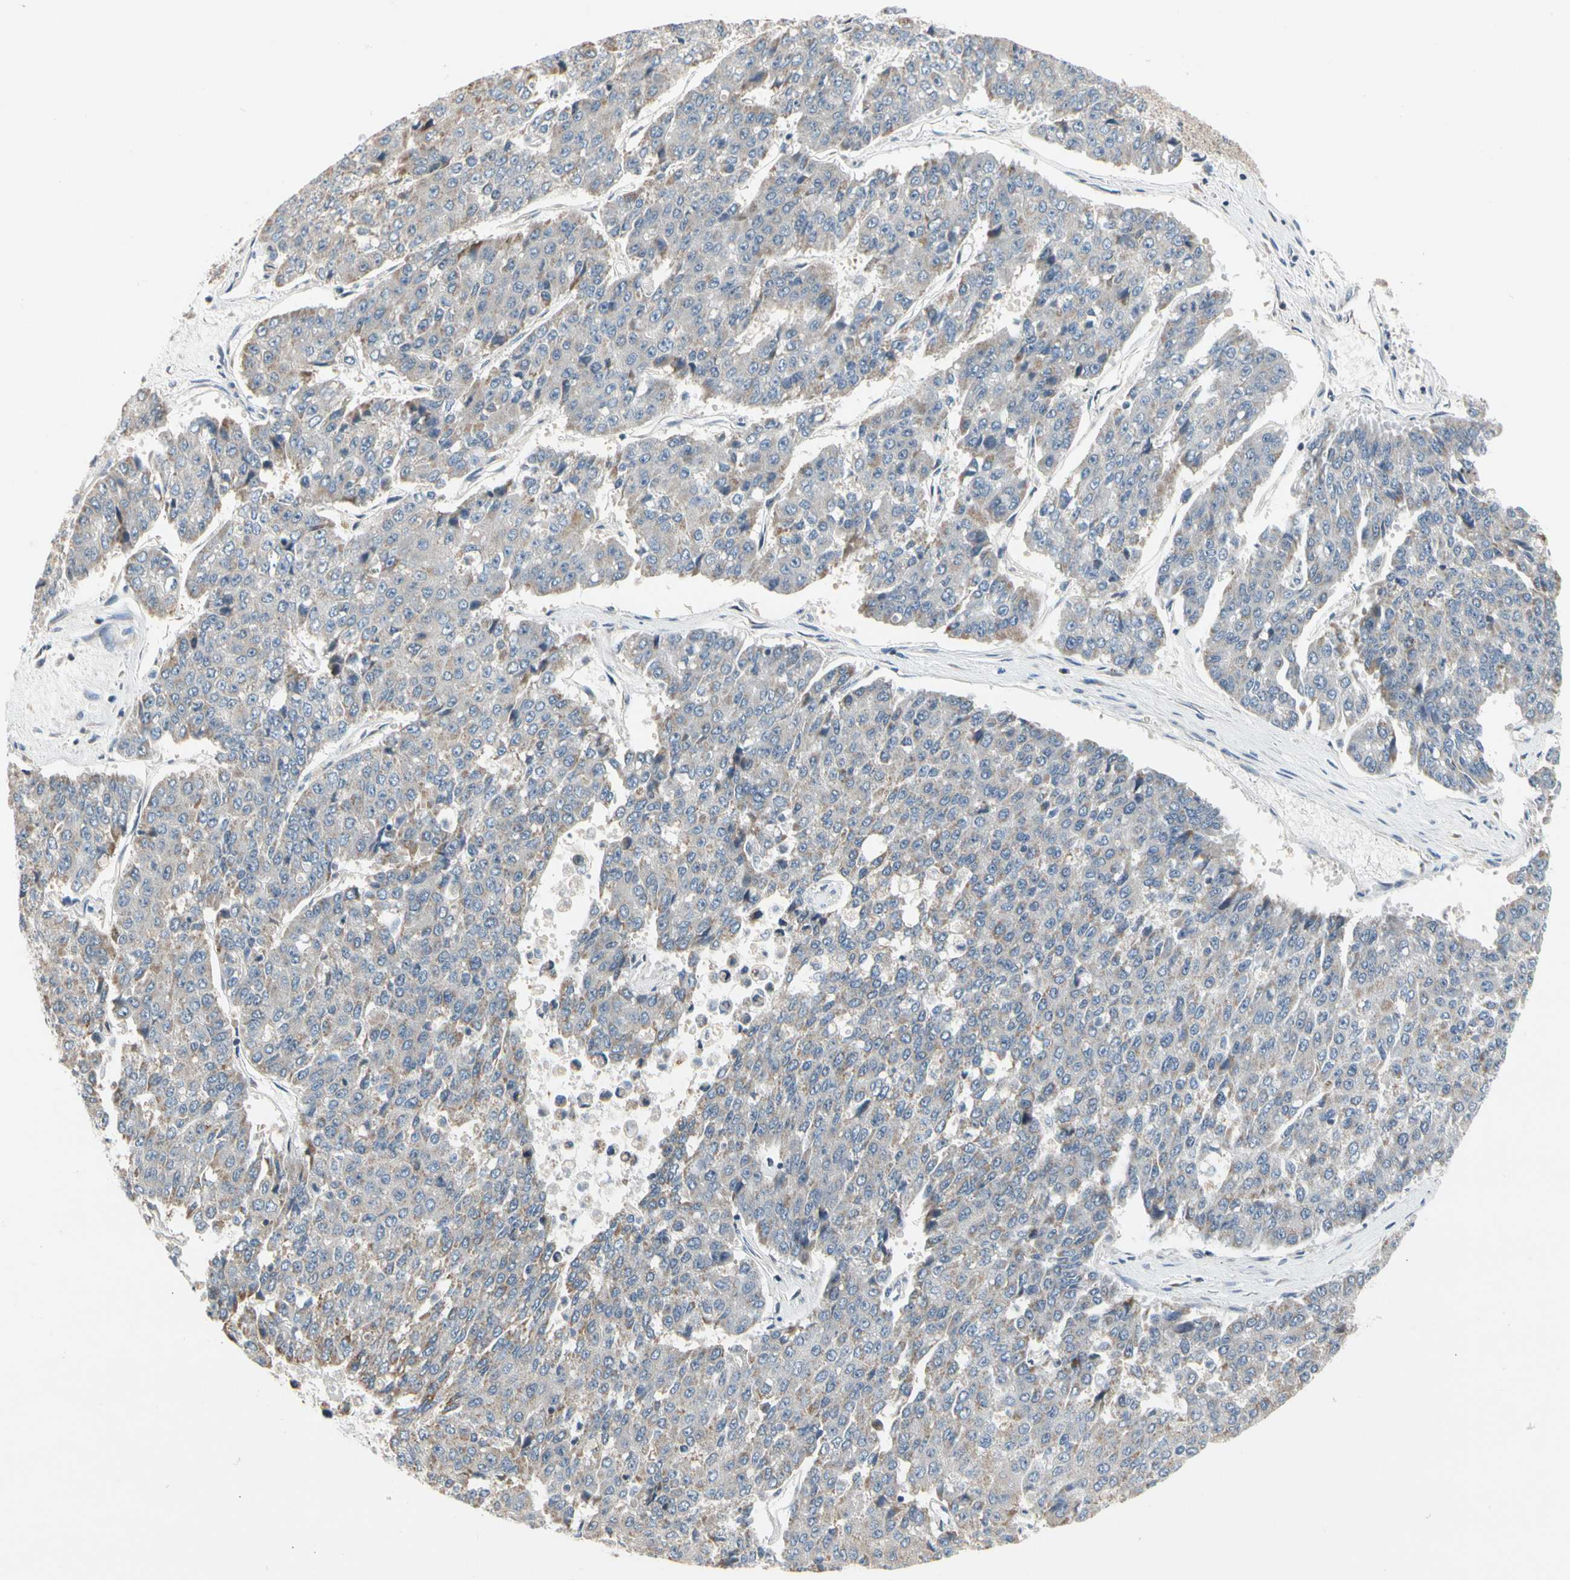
{"staining": {"intensity": "negative", "quantity": "none", "location": "none"}, "tissue": "pancreatic cancer", "cell_type": "Tumor cells", "image_type": "cancer", "snomed": [{"axis": "morphology", "description": "Adenocarcinoma, NOS"}, {"axis": "topography", "description": "Pancreas"}], "caption": "A high-resolution histopathology image shows immunohistochemistry staining of pancreatic cancer (adenocarcinoma), which demonstrates no significant positivity in tumor cells.", "gene": "SOX30", "patient": {"sex": "male", "age": 50}}